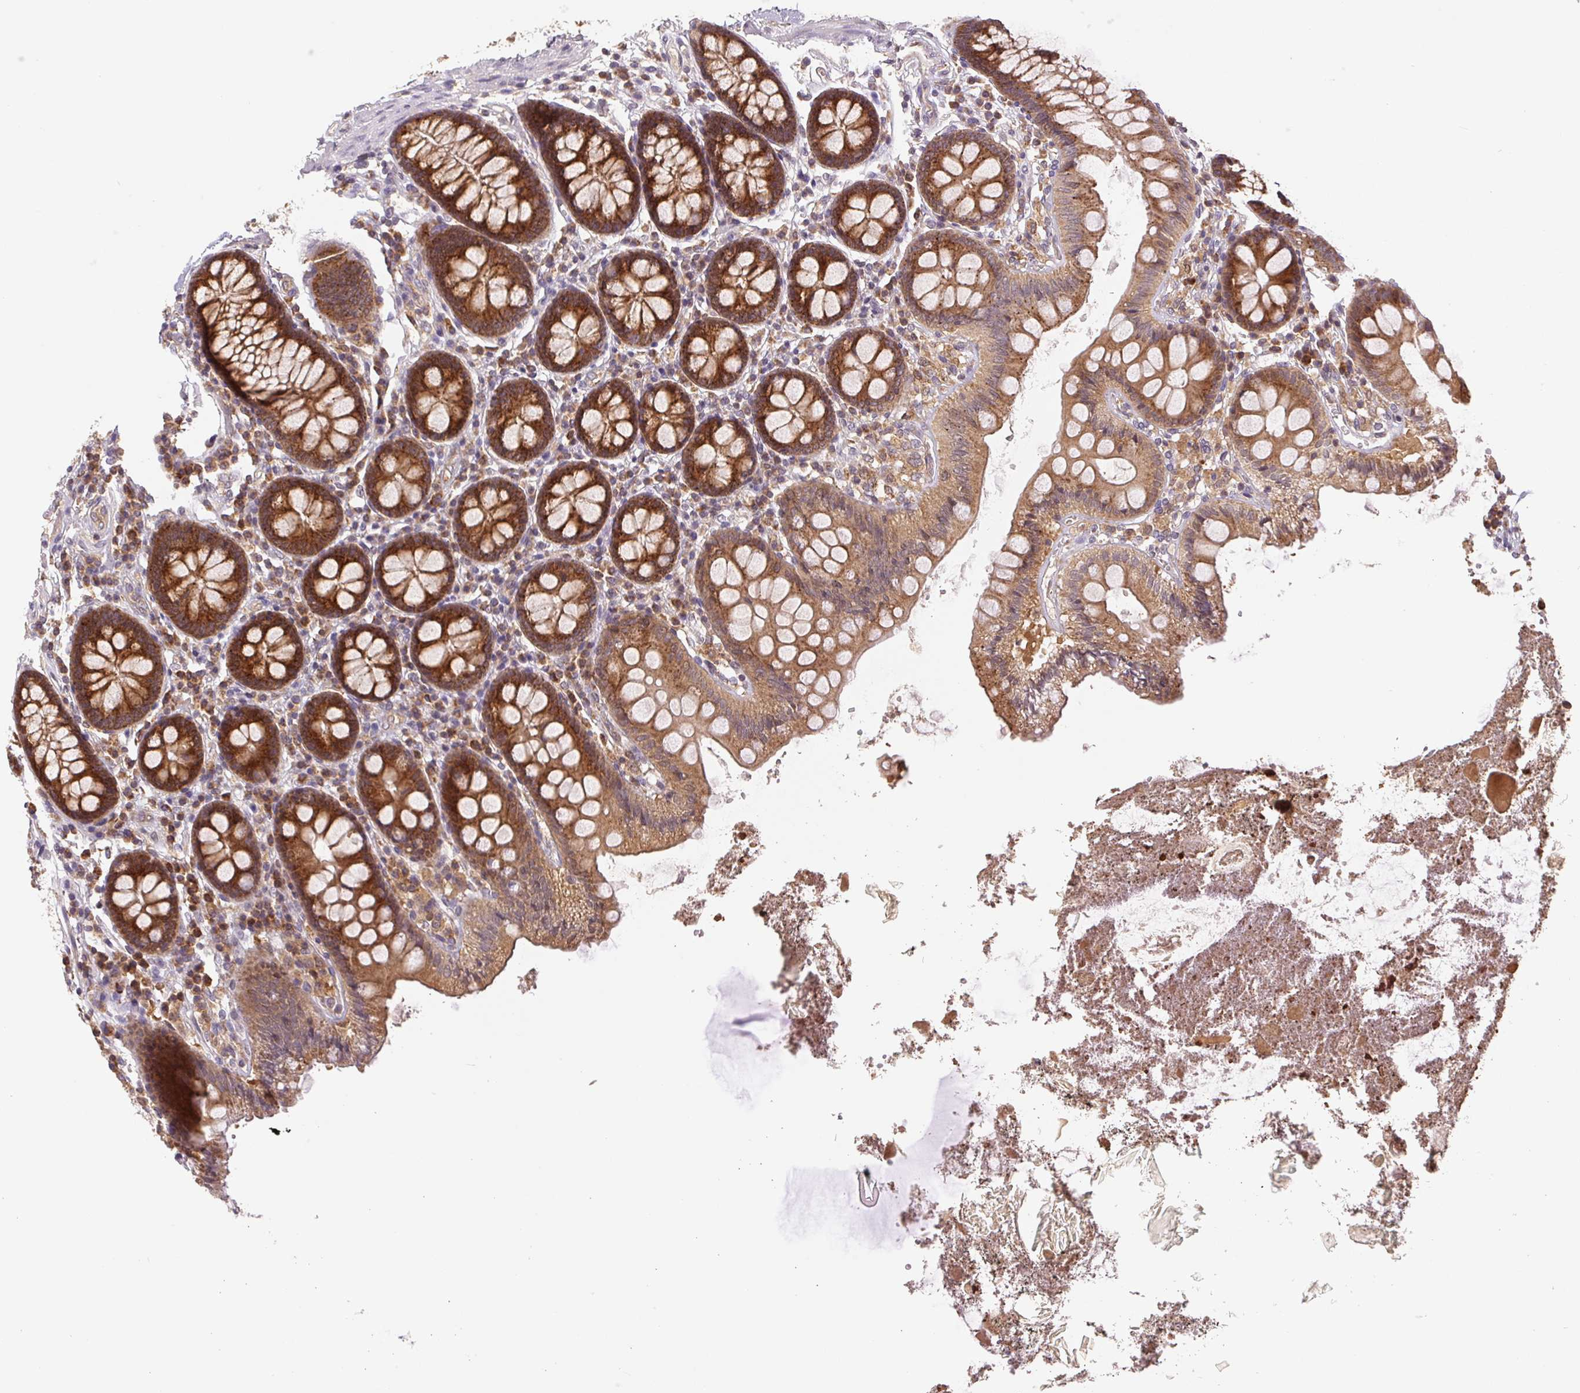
{"staining": {"intensity": "weak", "quantity": "25%-75%", "location": "cytoplasmic/membranous"}, "tissue": "colon", "cell_type": "Endothelial cells", "image_type": "normal", "snomed": [{"axis": "morphology", "description": "Normal tissue, NOS"}, {"axis": "topography", "description": "Colon"}], "caption": "Weak cytoplasmic/membranous expression is identified in approximately 25%-75% of endothelial cells in normal colon. (DAB IHC with brightfield microscopy, high magnification).", "gene": "MTHFD1L", "patient": {"sex": "male", "age": 84}}